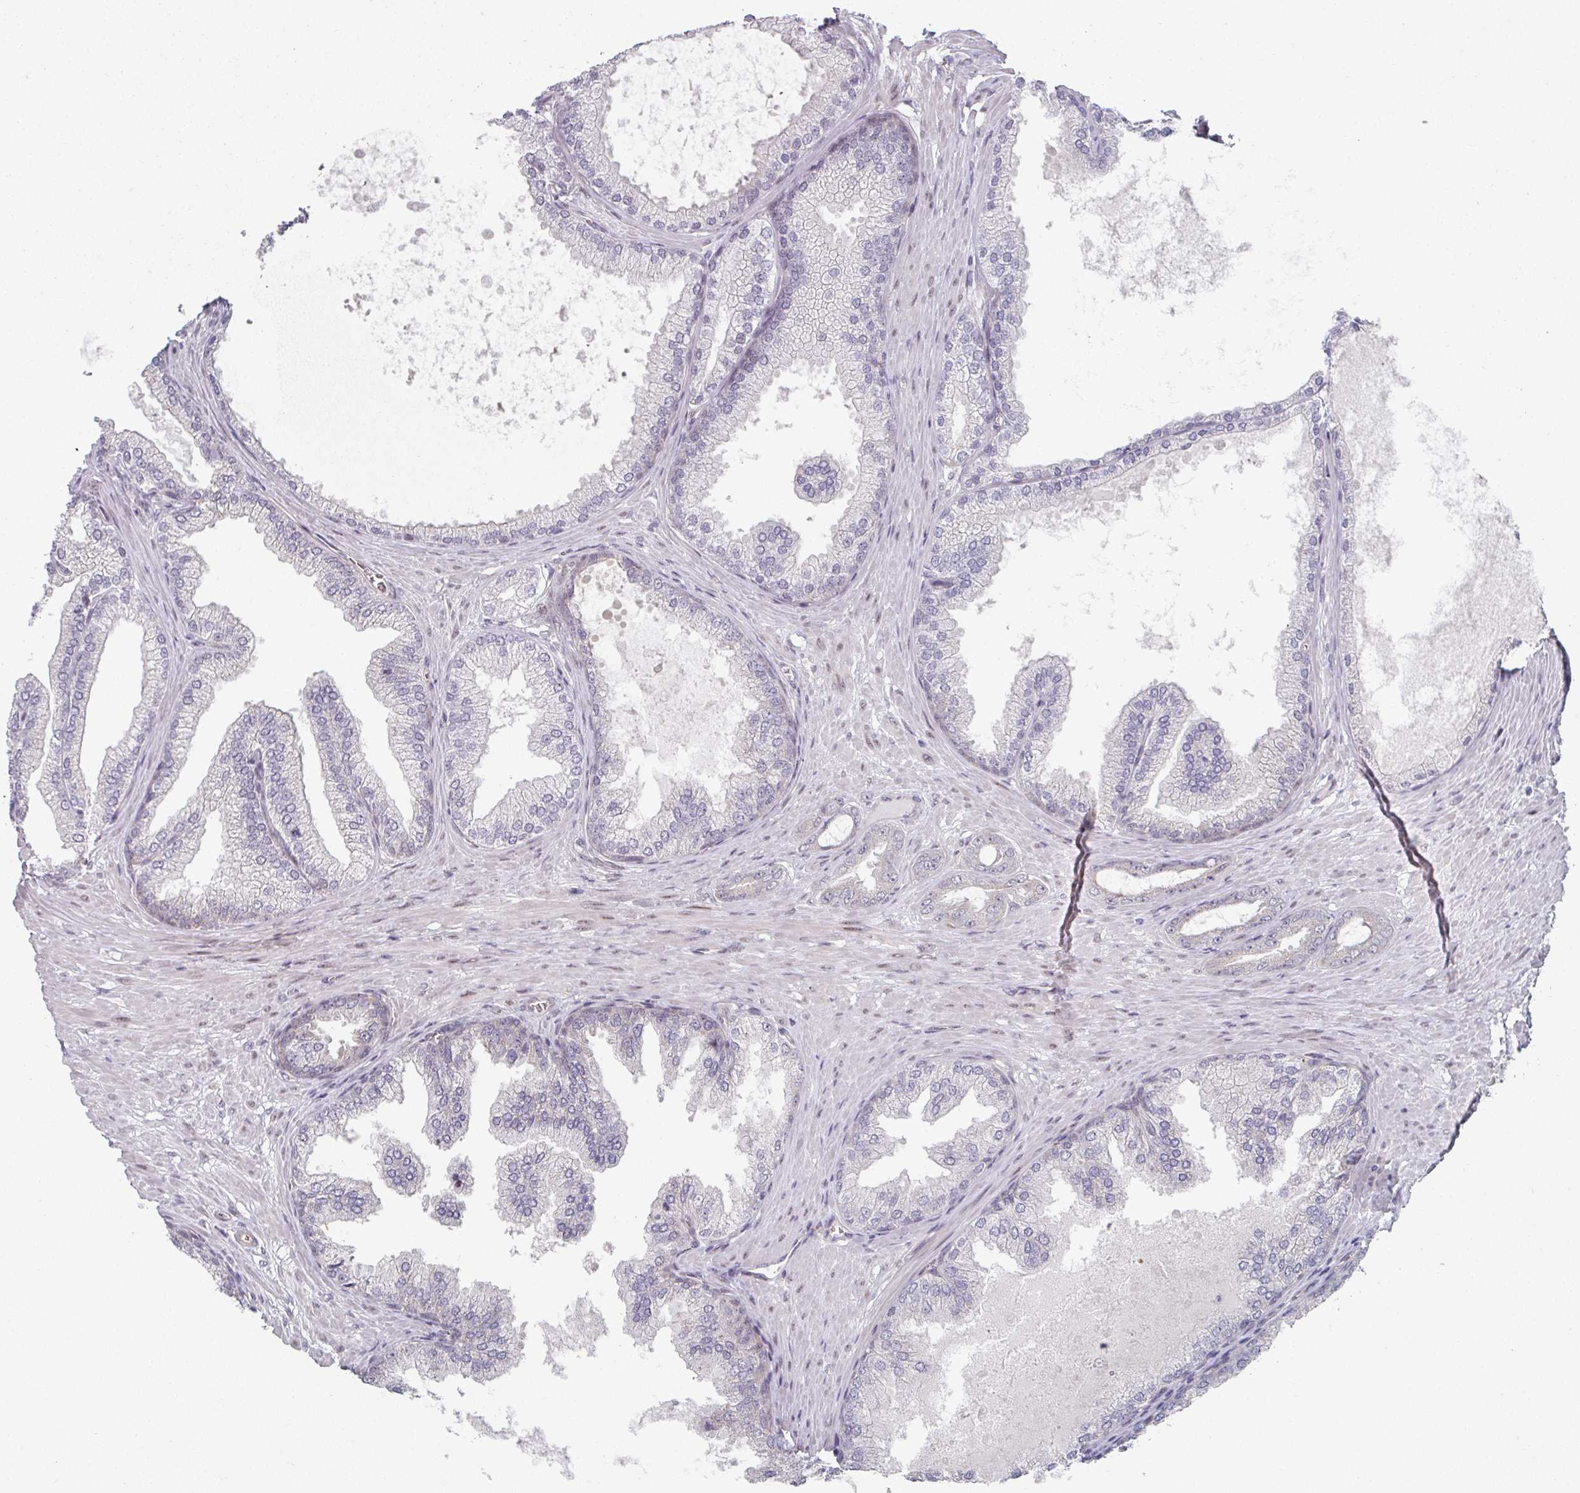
{"staining": {"intensity": "negative", "quantity": "none", "location": "none"}, "tissue": "prostate cancer", "cell_type": "Tumor cells", "image_type": "cancer", "snomed": [{"axis": "morphology", "description": "Adenocarcinoma, Low grade"}, {"axis": "topography", "description": "Prostate"}], "caption": "This is a image of immunohistochemistry (IHC) staining of low-grade adenocarcinoma (prostate), which shows no staining in tumor cells.", "gene": "TMCC1", "patient": {"sex": "male", "age": 63}}